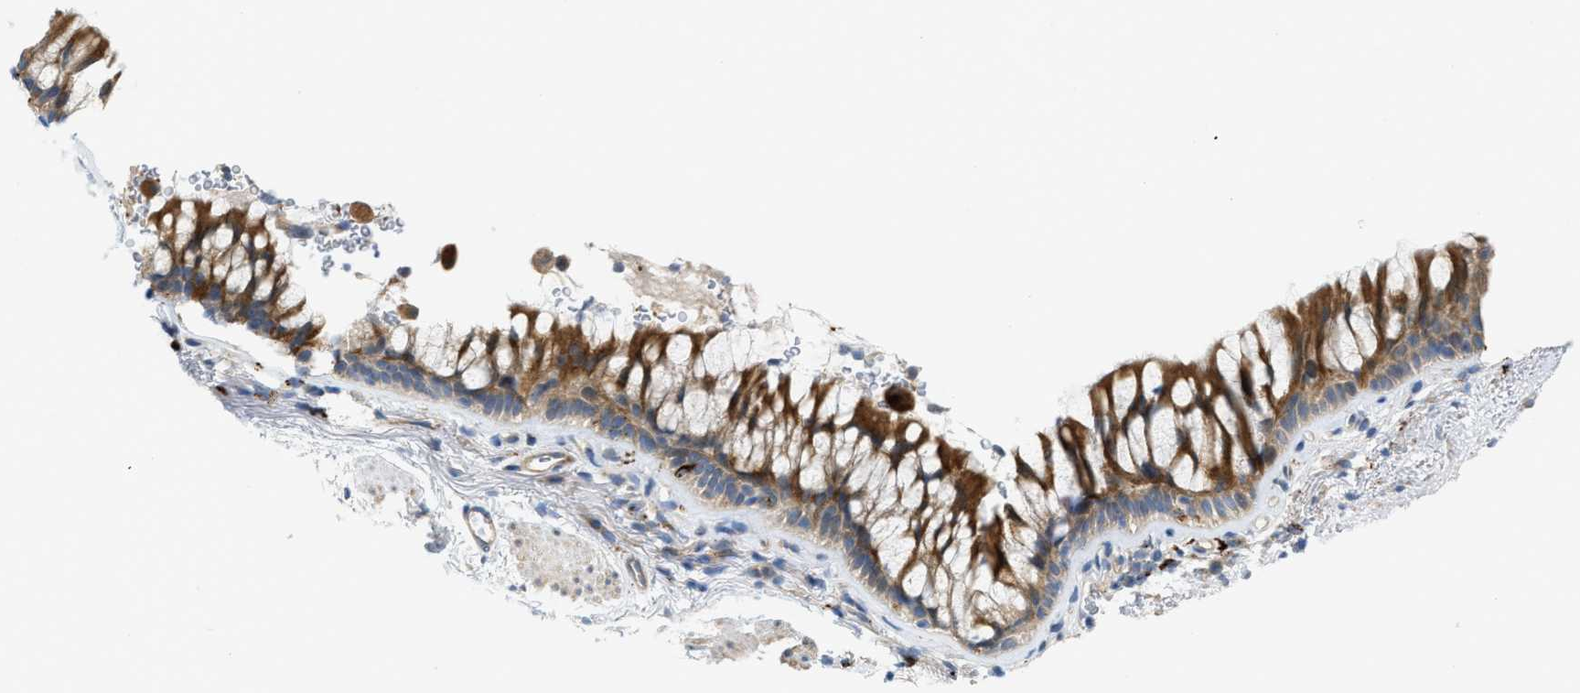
{"staining": {"intensity": "moderate", "quantity": ">75%", "location": "cytoplasmic/membranous"}, "tissue": "bronchus", "cell_type": "Respiratory epithelial cells", "image_type": "normal", "snomed": [{"axis": "morphology", "description": "Normal tissue, NOS"}, {"axis": "topography", "description": "Cartilage tissue"}, {"axis": "topography", "description": "Bronchus"}], "caption": "An IHC image of benign tissue is shown. Protein staining in brown shows moderate cytoplasmic/membranous positivity in bronchus within respiratory epithelial cells.", "gene": "KLHDC10", "patient": {"sex": "female", "age": 53}}